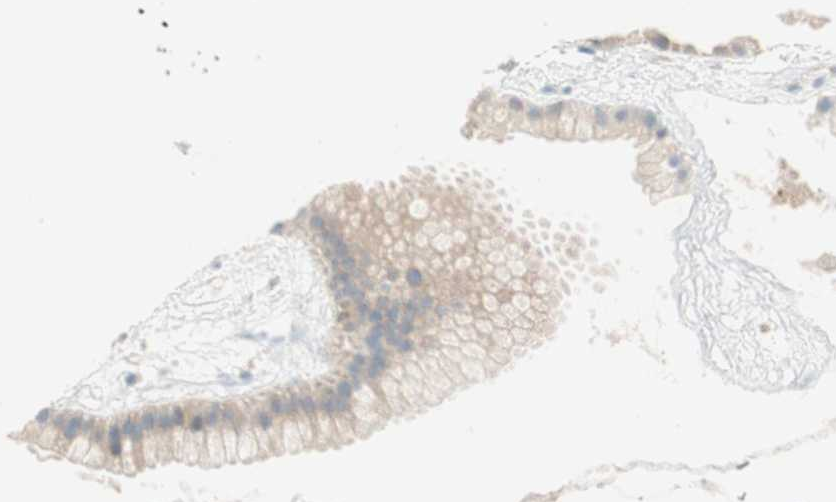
{"staining": {"intensity": "moderate", "quantity": ">75%", "location": "cytoplasmic/membranous"}, "tissue": "gallbladder", "cell_type": "Glandular cells", "image_type": "normal", "snomed": [{"axis": "morphology", "description": "Normal tissue, NOS"}, {"axis": "topography", "description": "Gallbladder"}], "caption": "The histopathology image displays immunohistochemical staining of benign gallbladder. There is moderate cytoplasmic/membranous positivity is appreciated in approximately >75% of glandular cells.", "gene": "SULT1C2", "patient": {"sex": "female", "age": 64}}